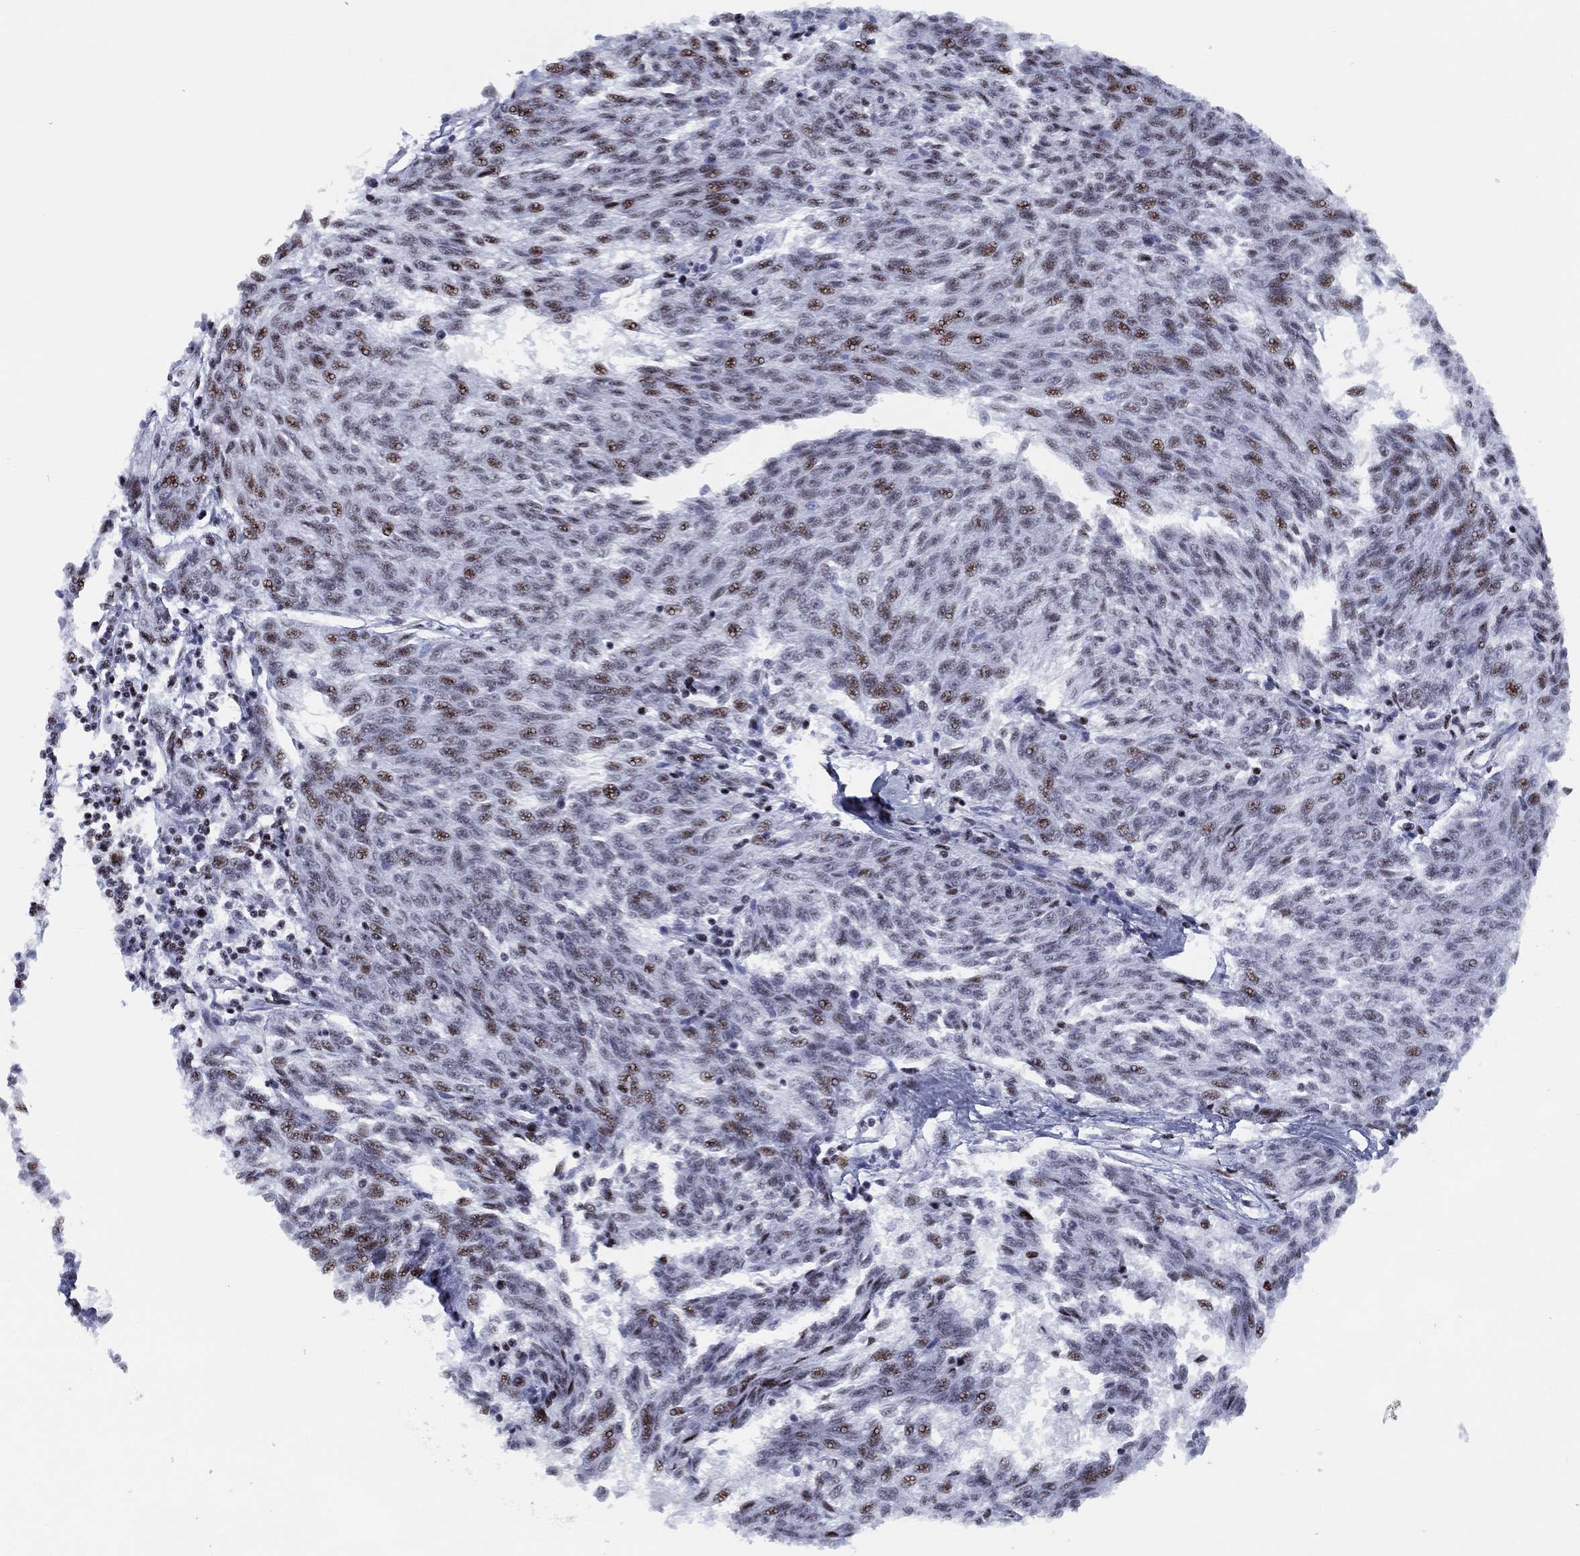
{"staining": {"intensity": "moderate", "quantity": "<25%", "location": "nuclear"}, "tissue": "melanoma", "cell_type": "Tumor cells", "image_type": "cancer", "snomed": [{"axis": "morphology", "description": "Malignant melanoma, NOS"}, {"axis": "topography", "description": "Skin"}], "caption": "Melanoma stained with a protein marker displays moderate staining in tumor cells.", "gene": "CYB561D2", "patient": {"sex": "female", "age": 72}}